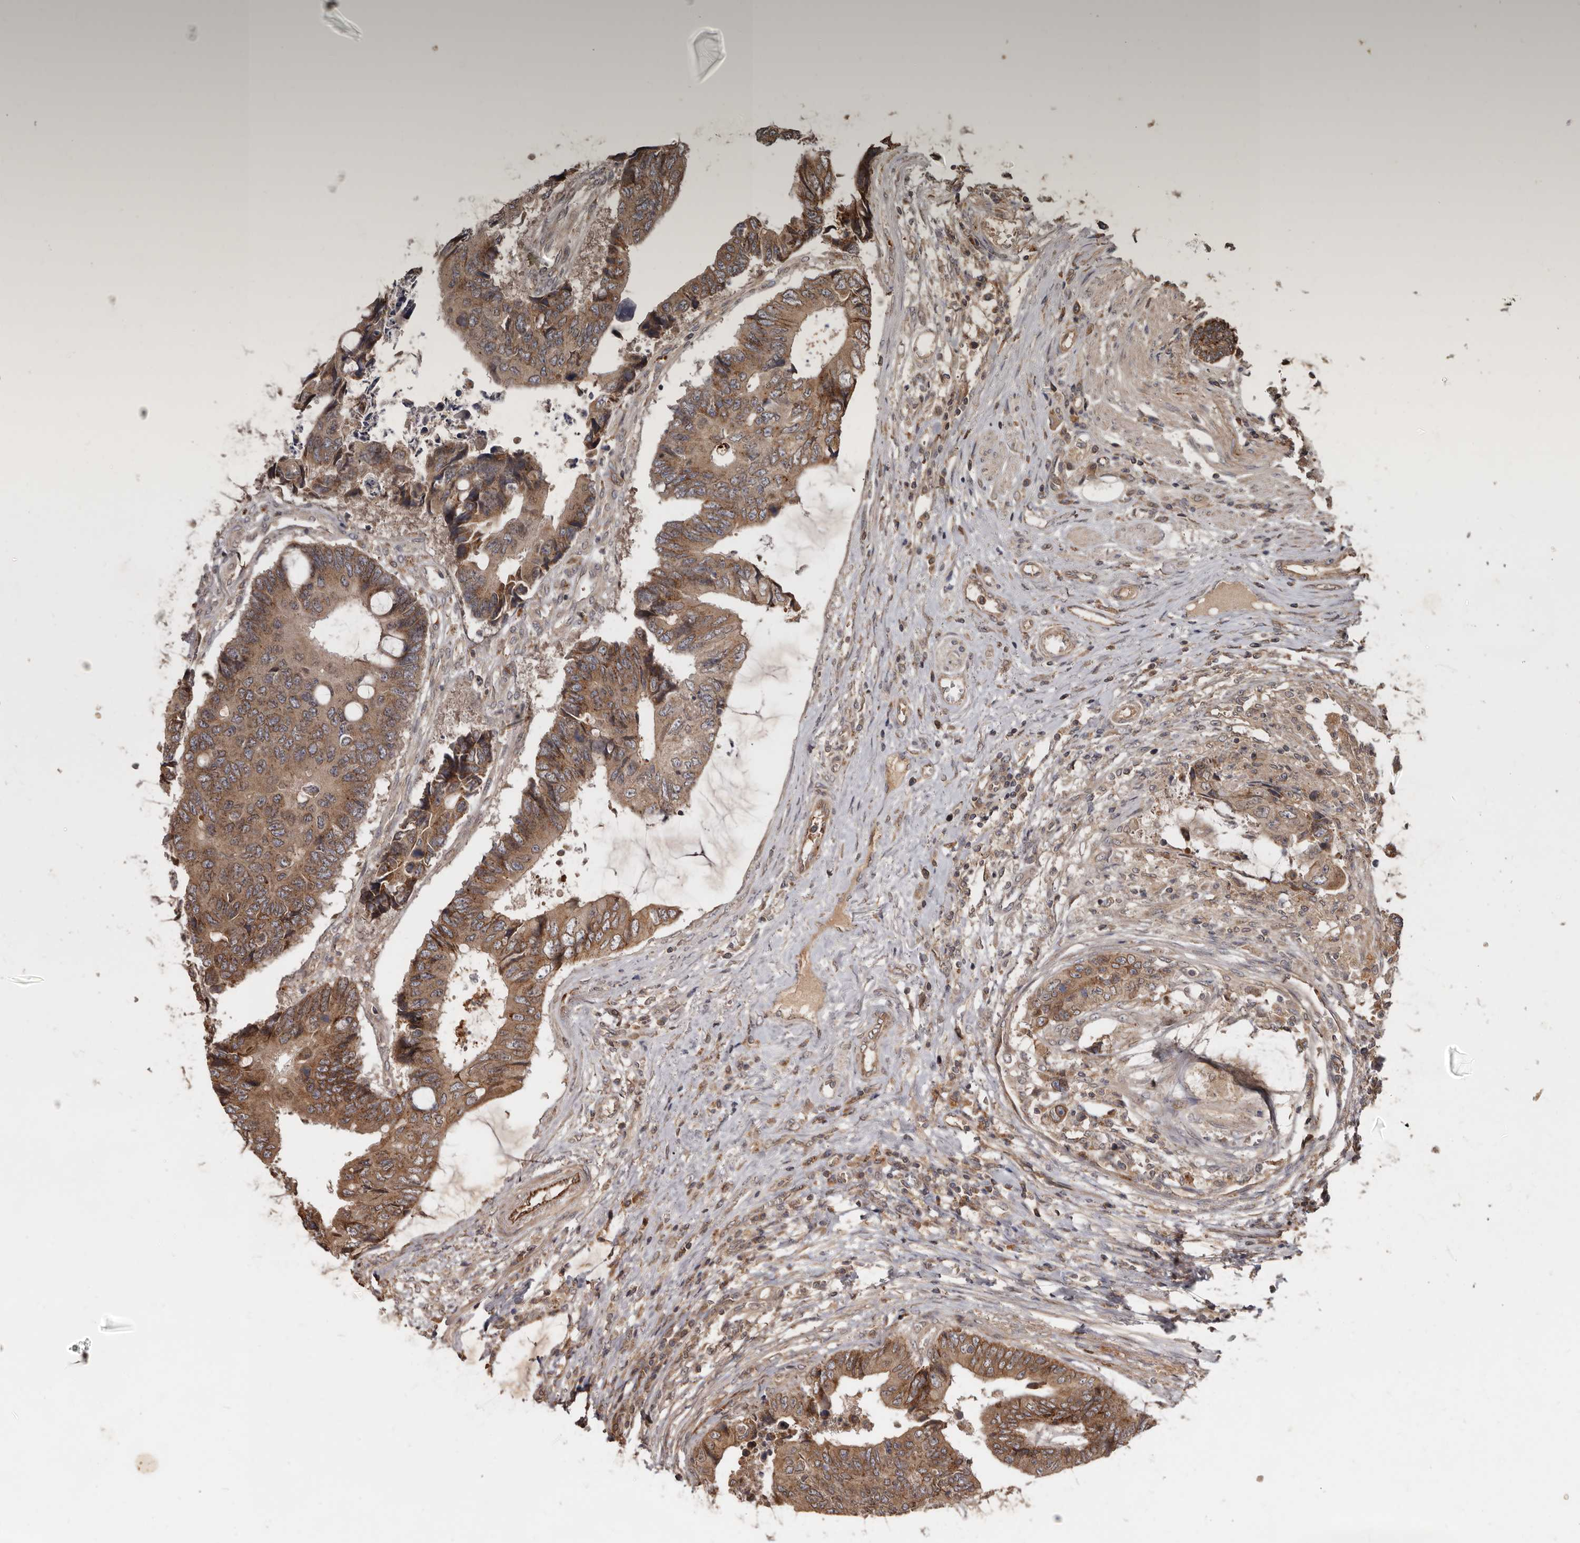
{"staining": {"intensity": "moderate", "quantity": ">75%", "location": "cytoplasmic/membranous"}, "tissue": "colorectal cancer", "cell_type": "Tumor cells", "image_type": "cancer", "snomed": [{"axis": "morphology", "description": "Adenocarcinoma, NOS"}, {"axis": "topography", "description": "Rectum"}], "caption": "About >75% of tumor cells in colorectal cancer demonstrate moderate cytoplasmic/membranous protein staining as visualized by brown immunohistochemical staining.", "gene": "STK36", "patient": {"sex": "male", "age": 84}}